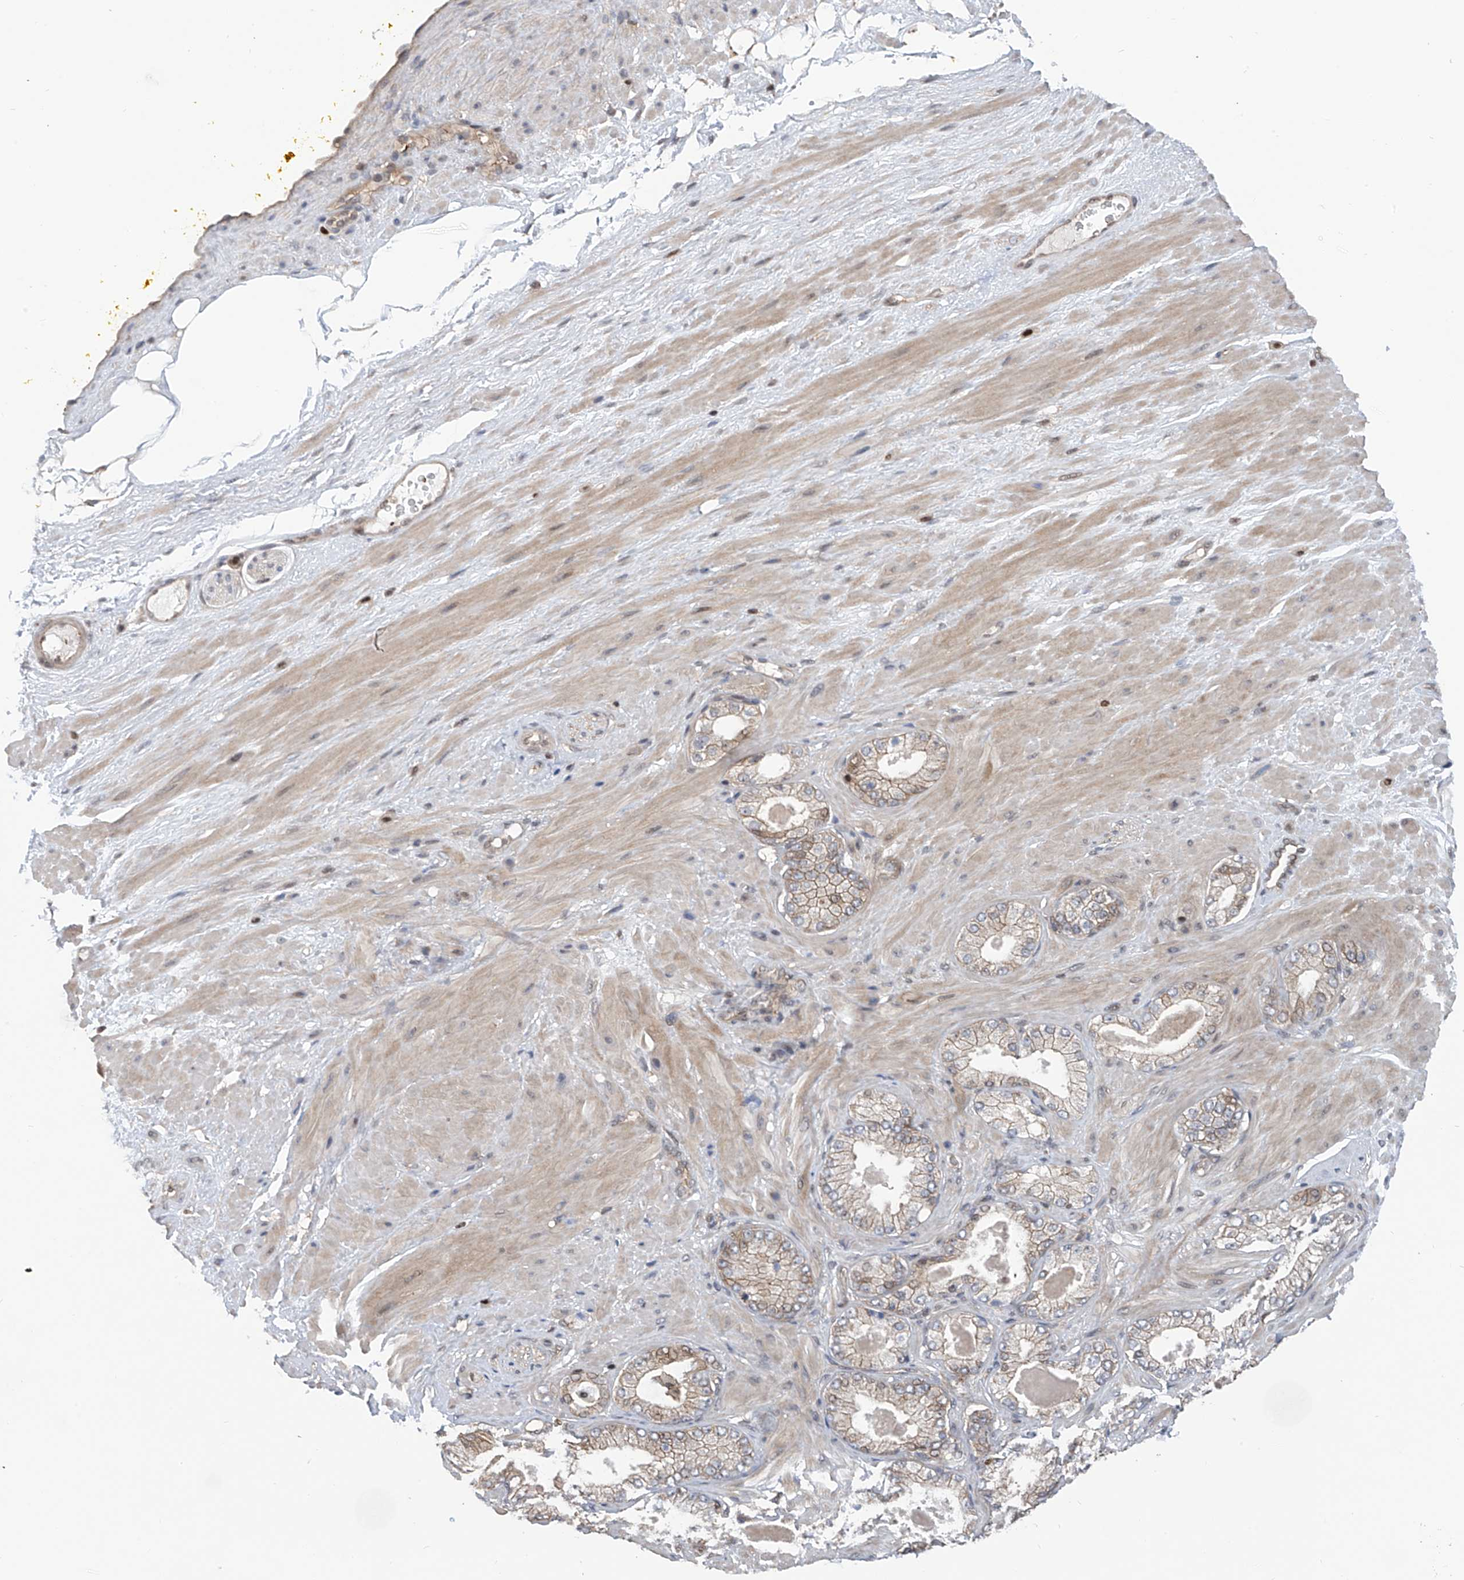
{"staining": {"intensity": "weak", "quantity": ">75%", "location": "nuclear"}, "tissue": "adipose tissue", "cell_type": "Adipocytes", "image_type": "normal", "snomed": [{"axis": "morphology", "description": "Normal tissue, NOS"}, {"axis": "morphology", "description": "Adenocarcinoma, Low grade"}, {"axis": "topography", "description": "Prostate"}, {"axis": "topography", "description": "Peripheral nerve tissue"}], "caption": "There is low levels of weak nuclear positivity in adipocytes of benign adipose tissue, as demonstrated by immunohistochemical staining (brown color).", "gene": "DNAJC9", "patient": {"sex": "male", "age": 63}}